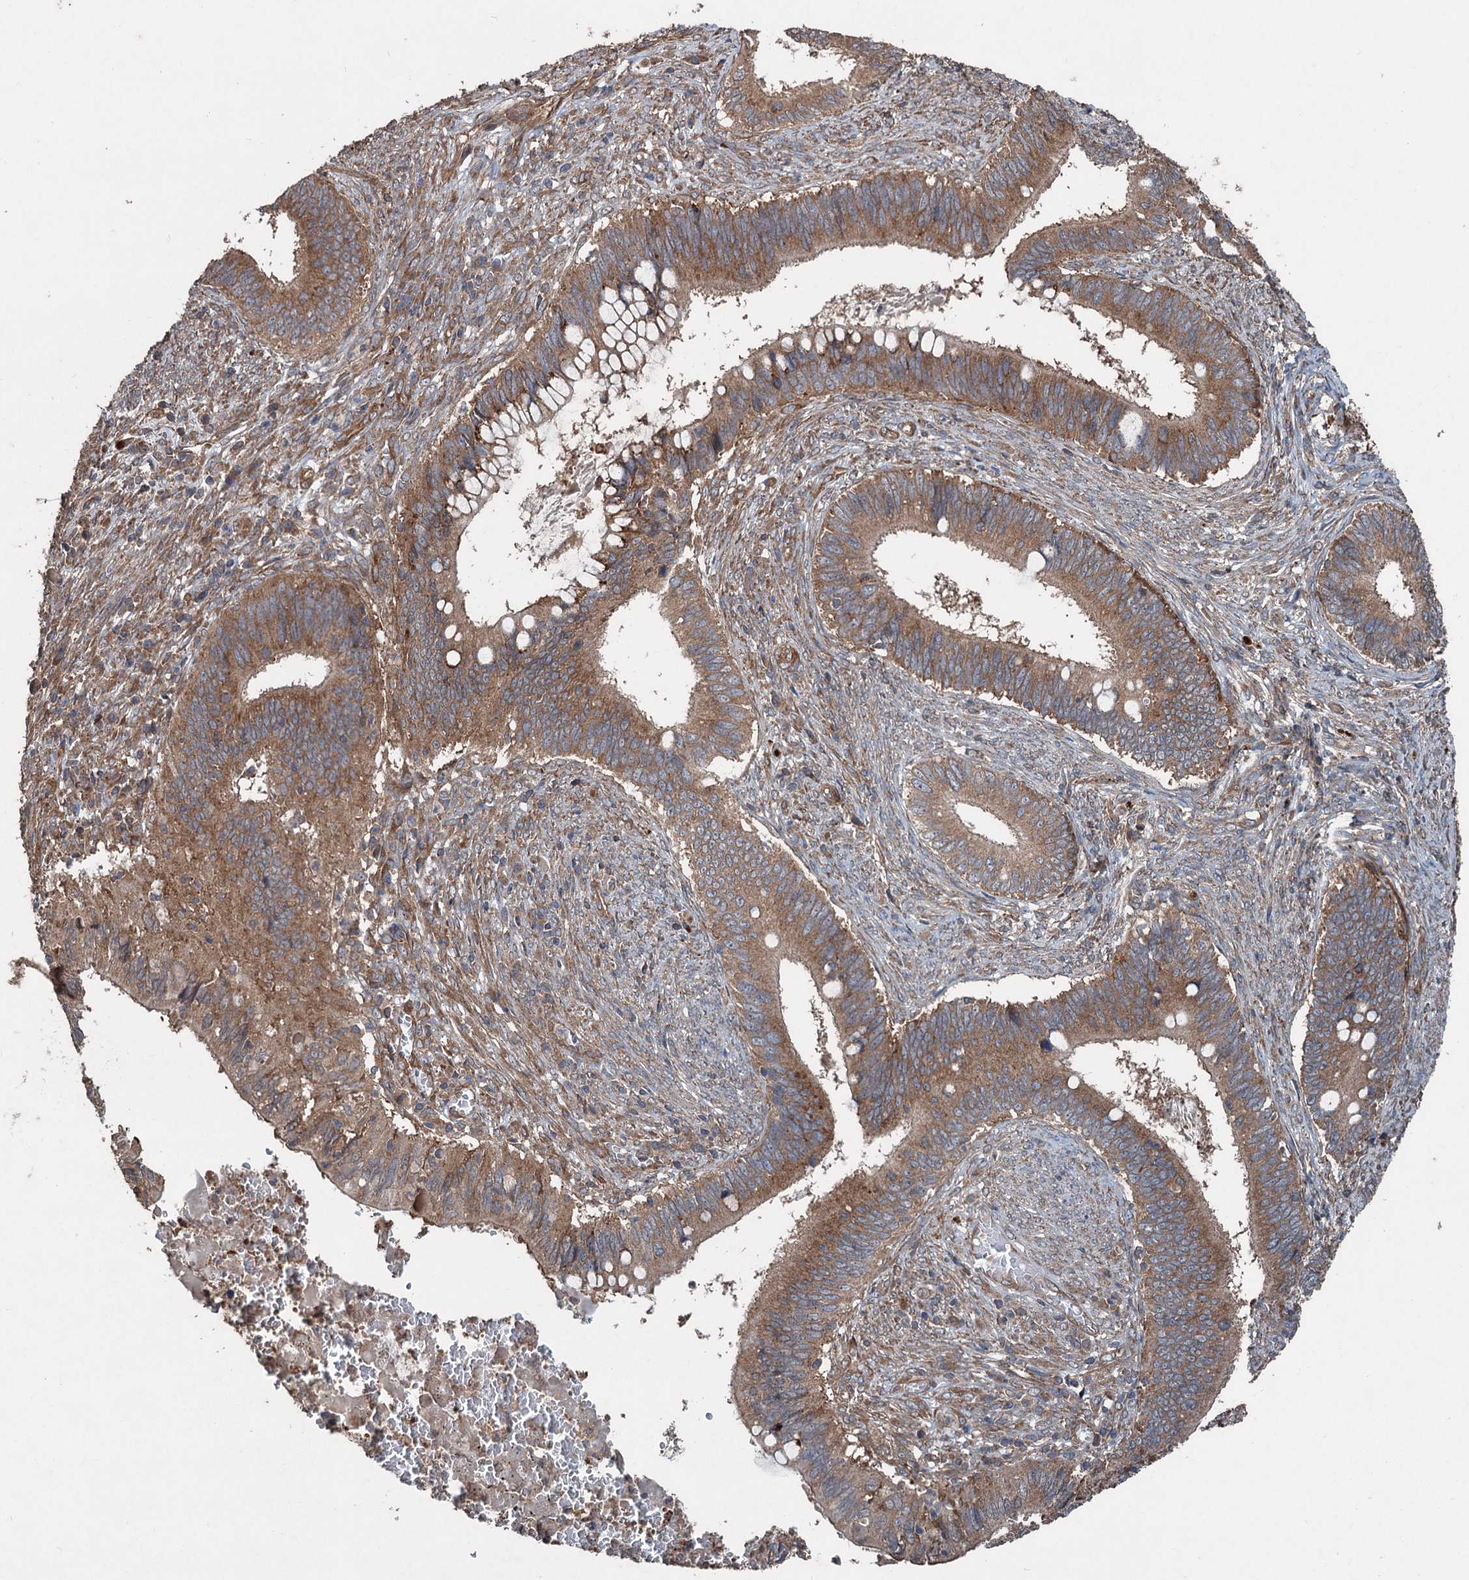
{"staining": {"intensity": "moderate", "quantity": ">75%", "location": "cytoplasmic/membranous"}, "tissue": "cervical cancer", "cell_type": "Tumor cells", "image_type": "cancer", "snomed": [{"axis": "morphology", "description": "Adenocarcinoma, NOS"}, {"axis": "topography", "description": "Cervix"}], "caption": "Immunohistochemical staining of human cervical adenocarcinoma displays medium levels of moderate cytoplasmic/membranous positivity in about >75% of tumor cells.", "gene": "RNF214", "patient": {"sex": "female", "age": 42}}